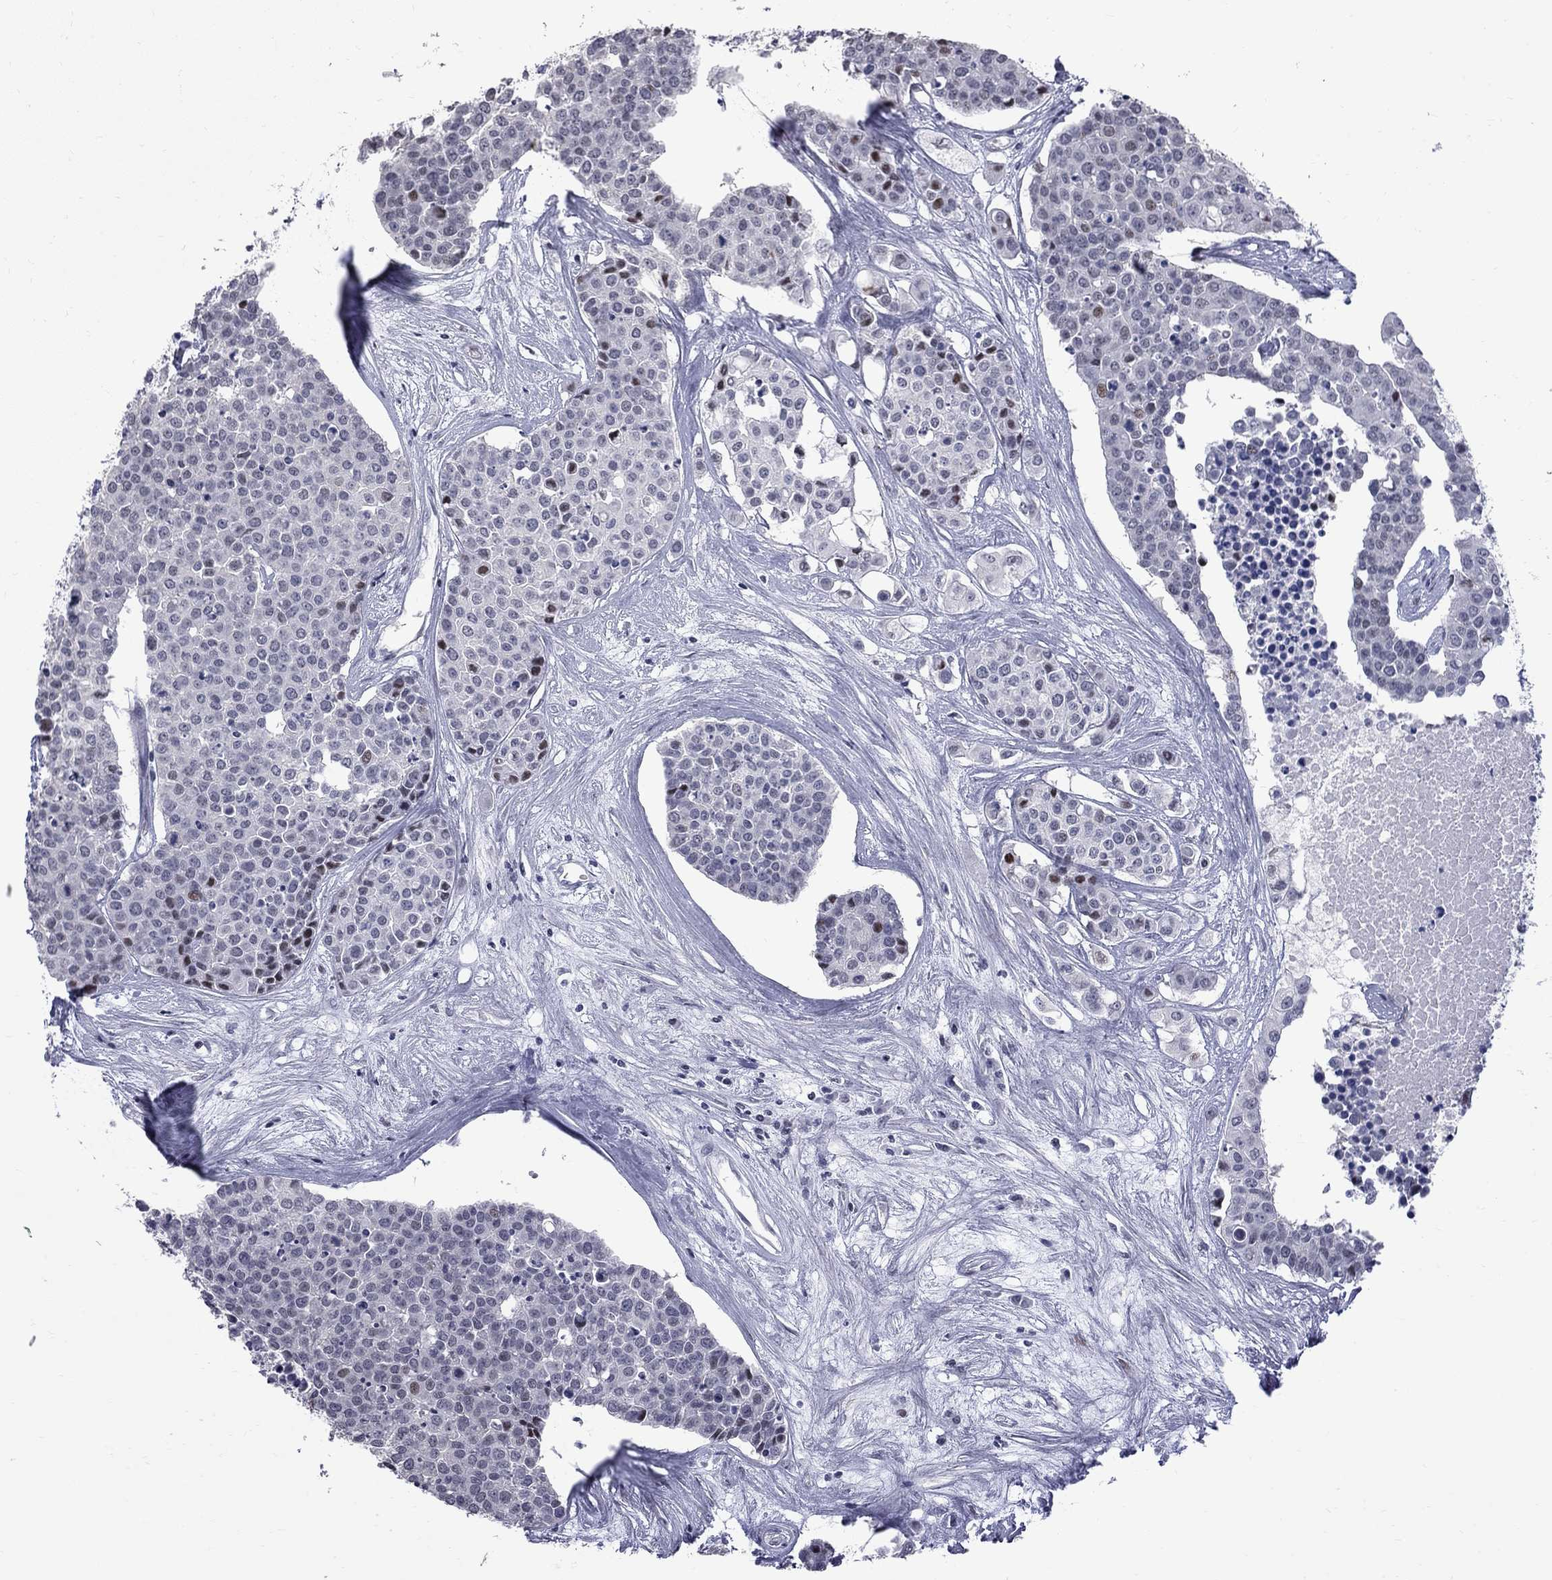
{"staining": {"intensity": "moderate", "quantity": "<25%", "location": "nuclear"}, "tissue": "carcinoid", "cell_type": "Tumor cells", "image_type": "cancer", "snomed": [{"axis": "morphology", "description": "Carcinoid, malignant, NOS"}, {"axis": "topography", "description": "Colon"}], "caption": "Protein expression analysis of human carcinoid reveals moderate nuclear staining in approximately <25% of tumor cells.", "gene": "ZNF154", "patient": {"sex": "male", "age": 81}}